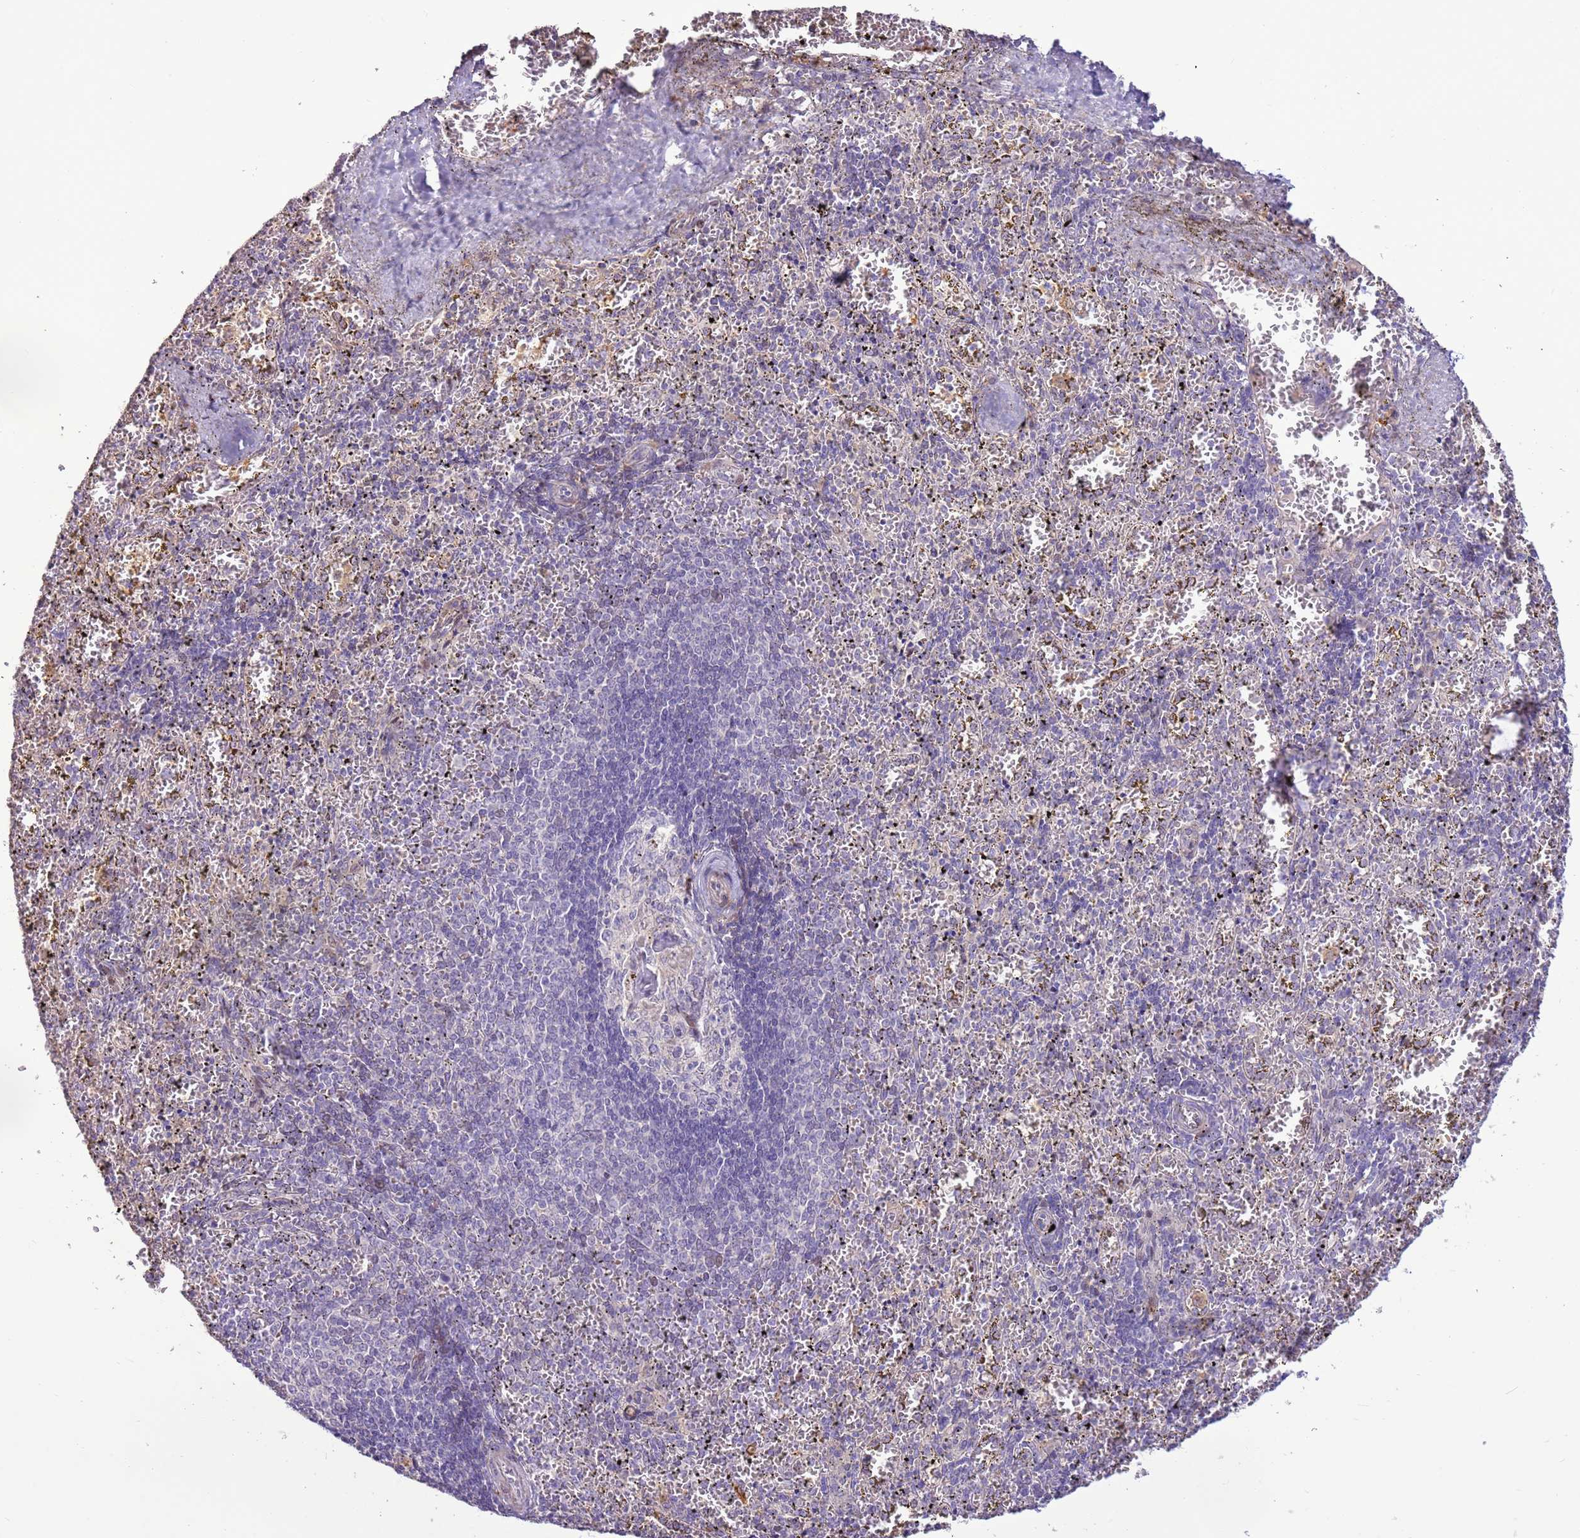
{"staining": {"intensity": "negative", "quantity": "none", "location": "none"}, "tissue": "spleen", "cell_type": "Cells in red pulp", "image_type": "normal", "snomed": [{"axis": "morphology", "description": "Normal tissue, NOS"}, {"axis": "topography", "description": "Spleen"}], "caption": "Spleen was stained to show a protein in brown. There is no significant positivity in cells in red pulp. The staining is performed using DAB brown chromogen with nuclei counter-stained in using hematoxylin.", "gene": "LGI4", "patient": {"sex": "male", "age": 11}}